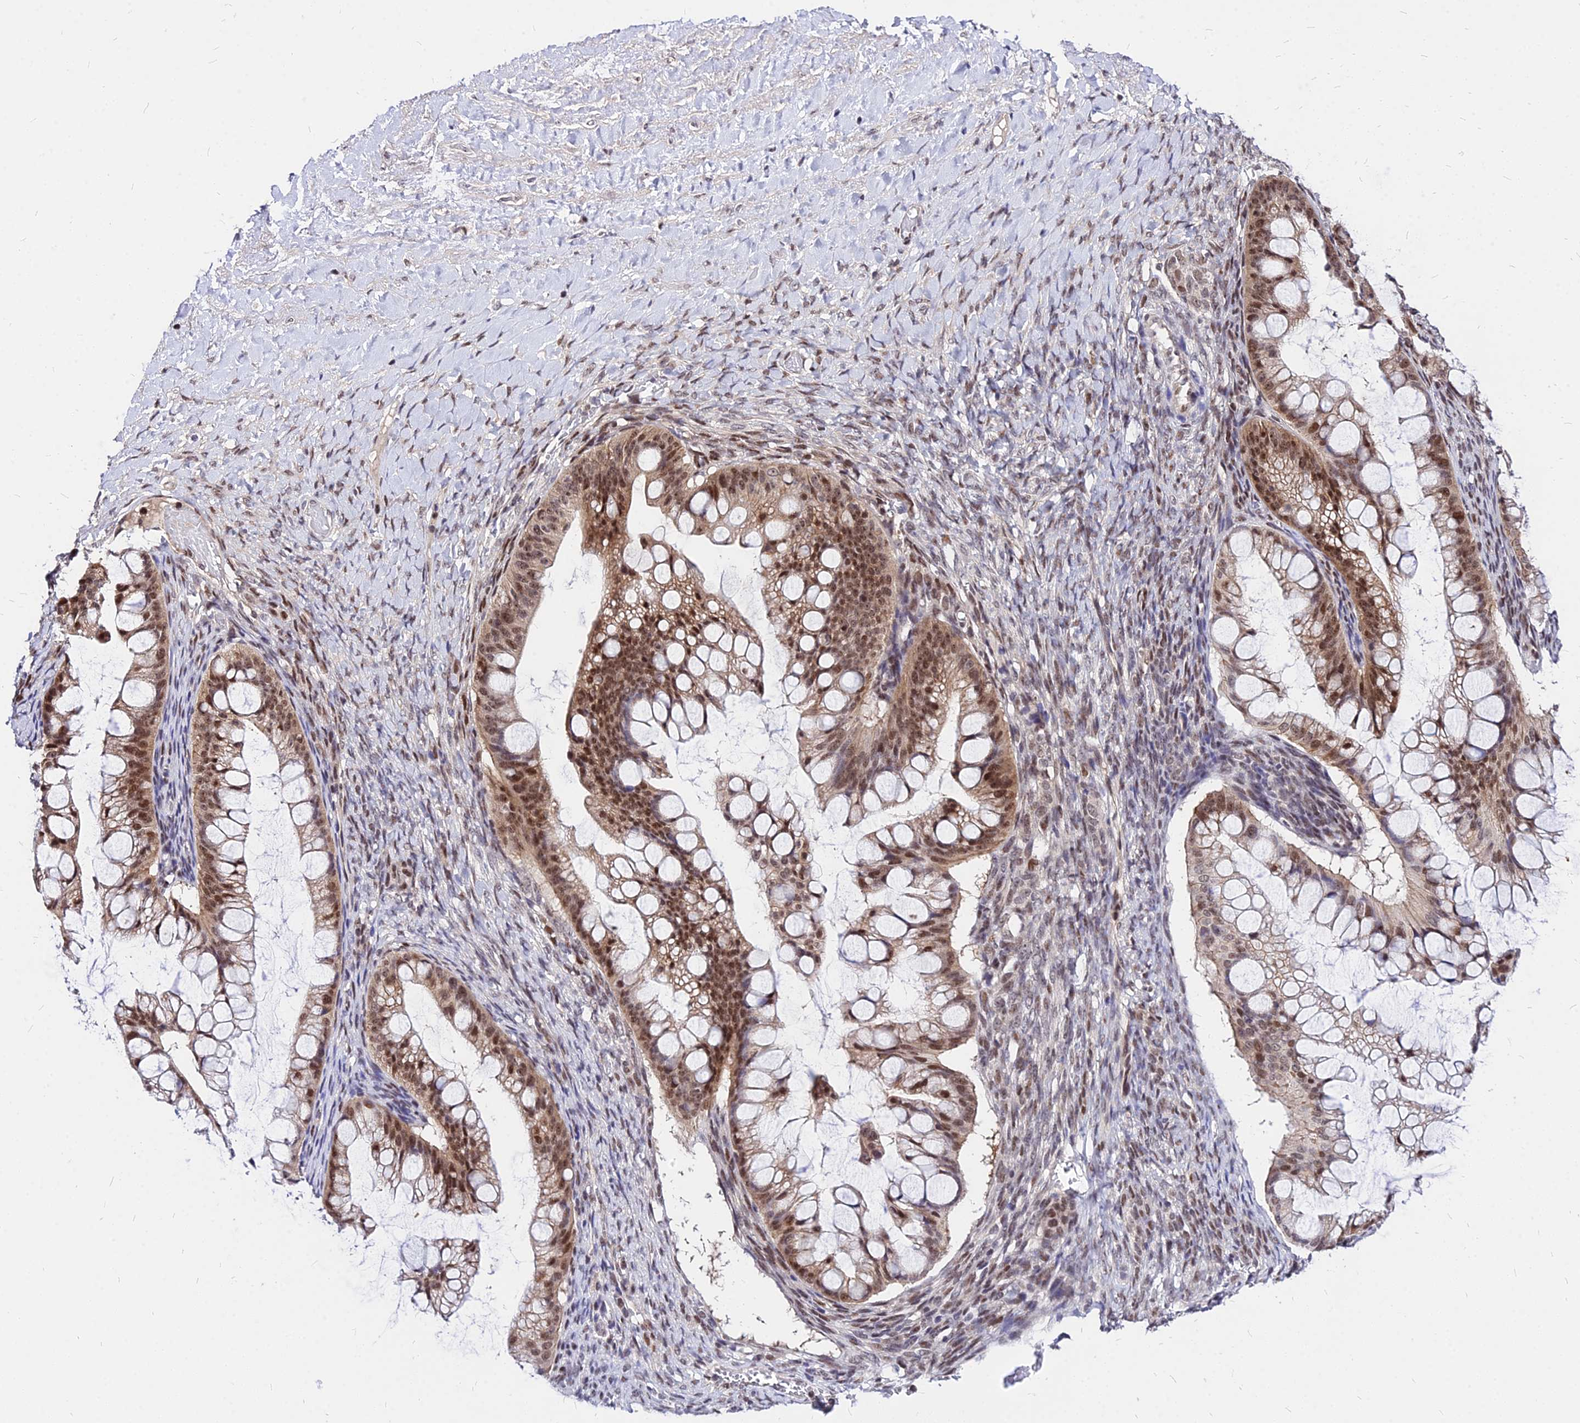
{"staining": {"intensity": "moderate", "quantity": ">75%", "location": "cytoplasmic/membranous,nuclear"}, "tissue": "ovarian cancer", "cell_type": "Tumor cells", "image_type": "cancer", "snomed": [{"axis": "morphology", "description": "Cystadenocarcinoma, mucinous, NOS"}, {"axis": "topography", "description": "Ovary"}], "caption": "There is medium levels of moderate cytoplasmic/membranous and nuclear positivity in tumor cells of mucinous cystadenocarcinoma (ovarian), as demonstrated by immunohistochemical staining (brown color).", "gene": "DDX55", "patient": {"sex": "female", "age": 73}}